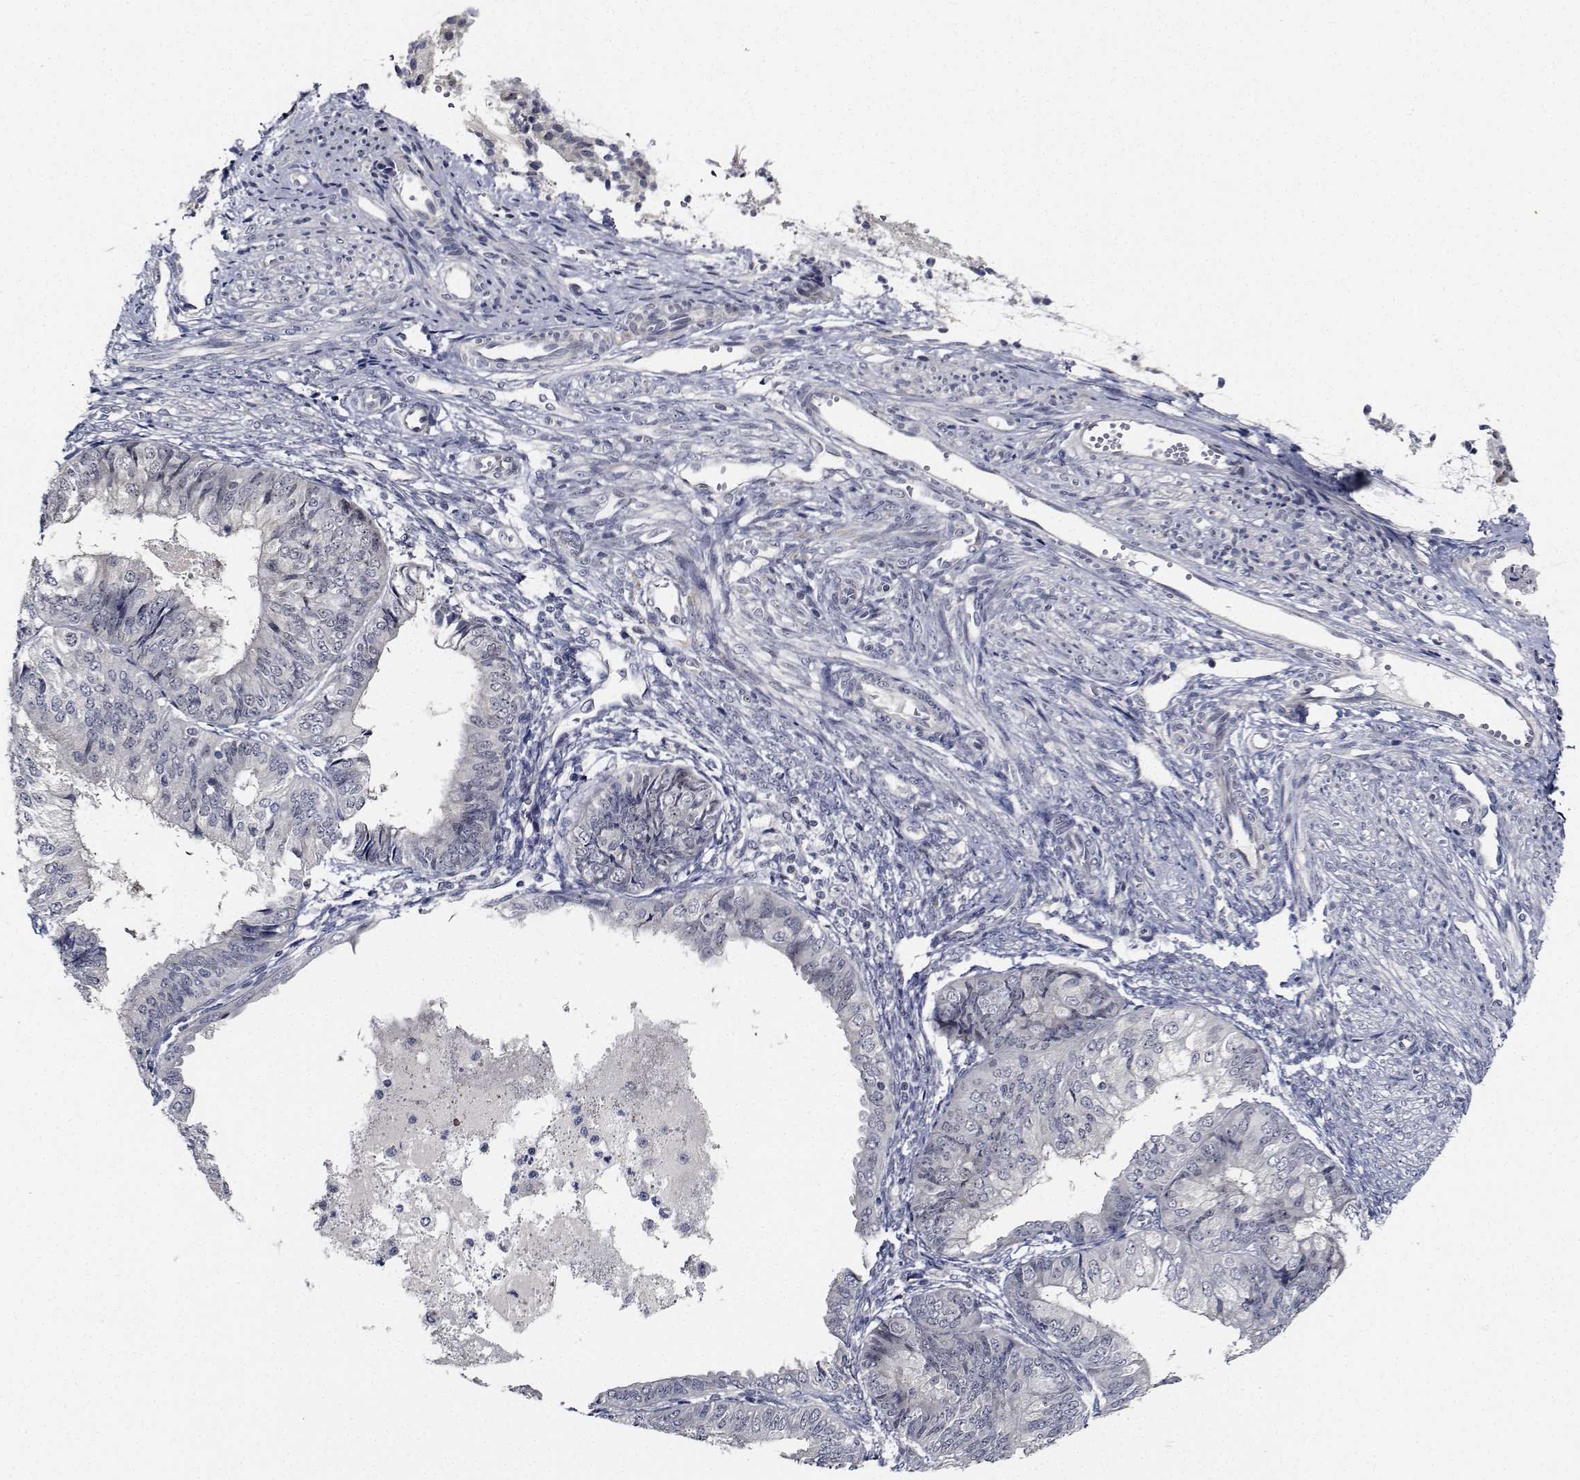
{"staining": {"intensity": "negative", "quantity": "none", "location": "none"}, "tissue": "endometrial cancer", "cell_type": "Tumor cells", "image_type": "cancer", "snomed": [{"axis": "morphology", "description": "Adenocarcinoma, NOS"}, {"axis": "topography", "description": "Endometrium"}], "caption": "DAB (3,3'-diaminobenzidine) immunohistochemical staining of human endometrial cancer shows no significant expression in tumor cells.", "gene": "NVL", "patient": {"sex": "female", "age": 58}}